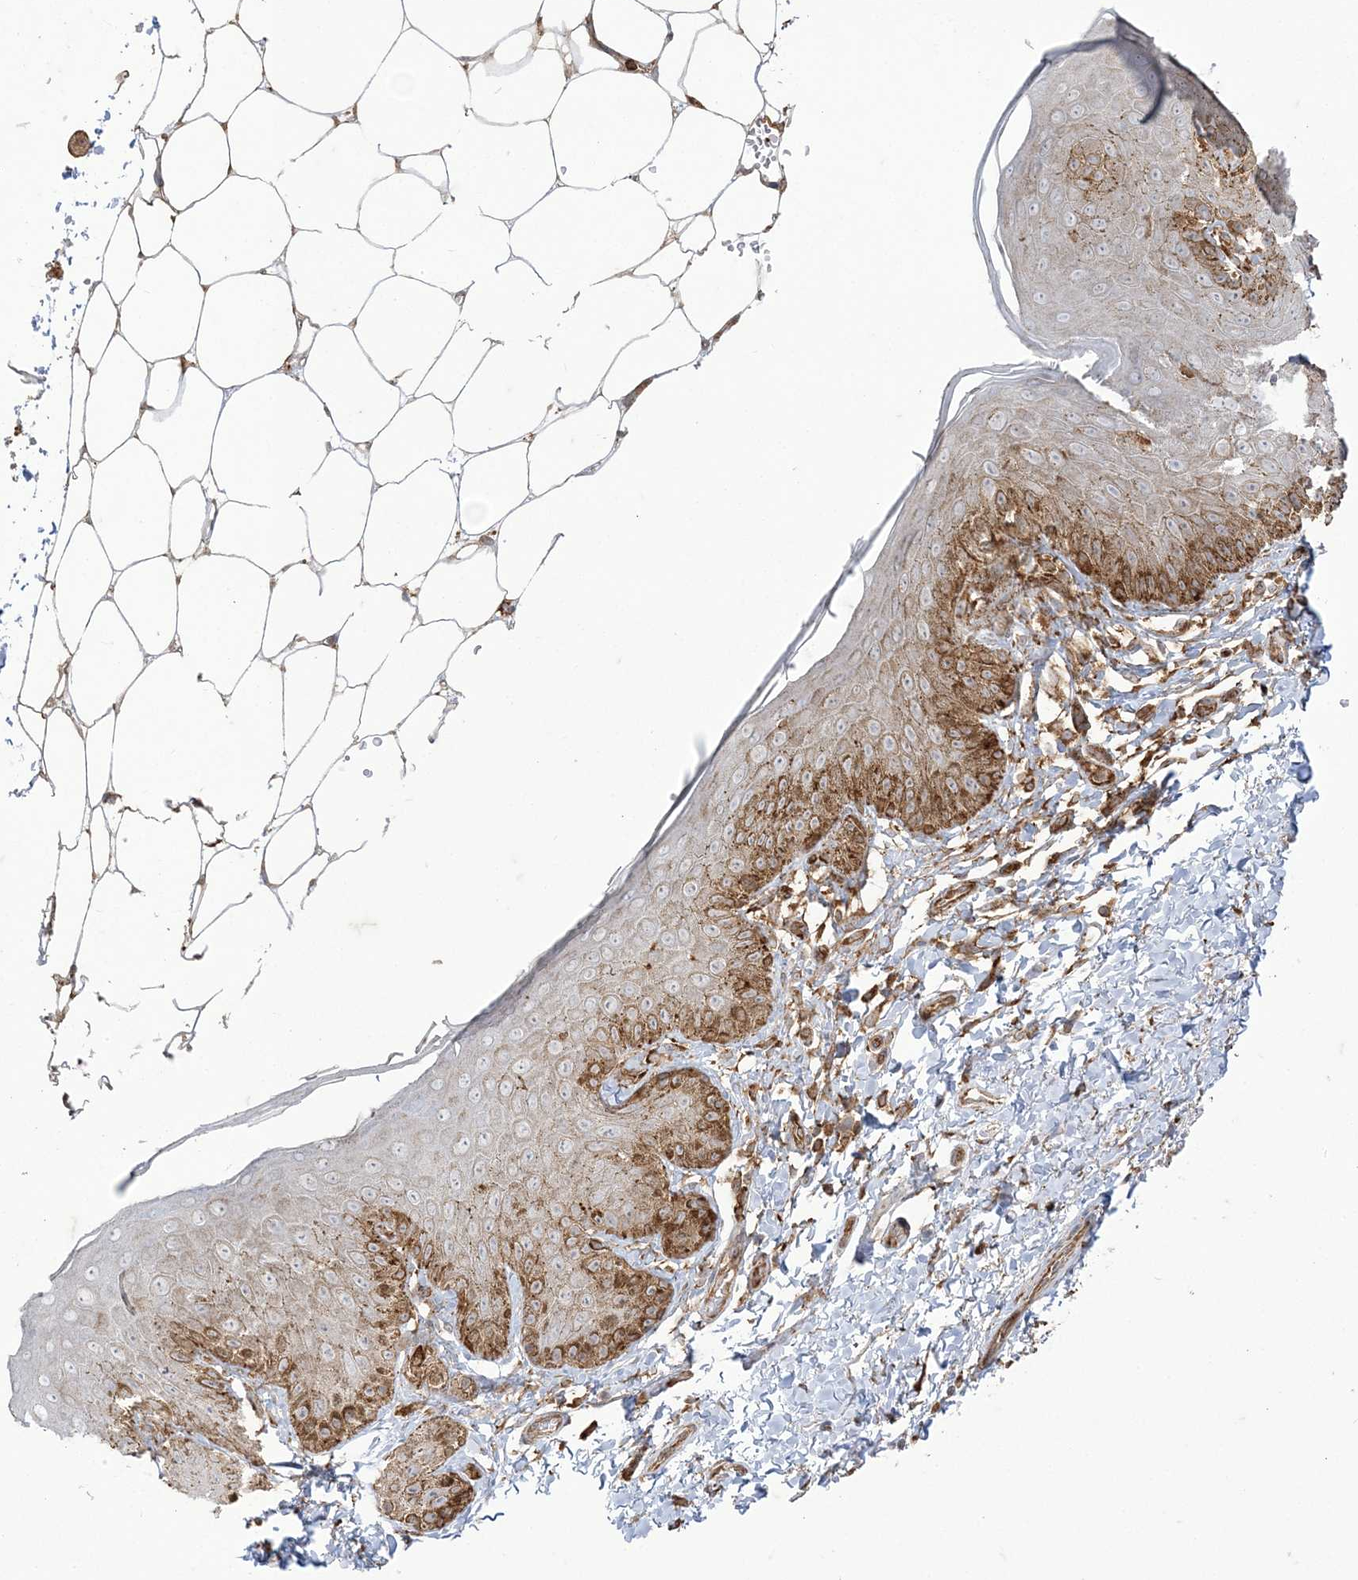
{"staining": {"intensity": "moderate", "quantity": ">75%", "location": "cytoplasmic/membranous"}, "tissue": "skin", "cell_type": "Epidermal cells", "image_type": "normal", "snomed": [{"axis": "morphology", "description": "Normal tissue, NOS"}, {"axis": "topography", "description": "Anal"}], "caption": "High-magnification brightfield microscopy of unremarkable skin stained with DAB (brown) and counterstained with hematoxylin (blue). epidermal cells exhibit moderate cytoplasmic/membranous positivity is identified in about>75% of cells.", "gene": "DERL3", "patient": {"sex": "male", "age": 44}}